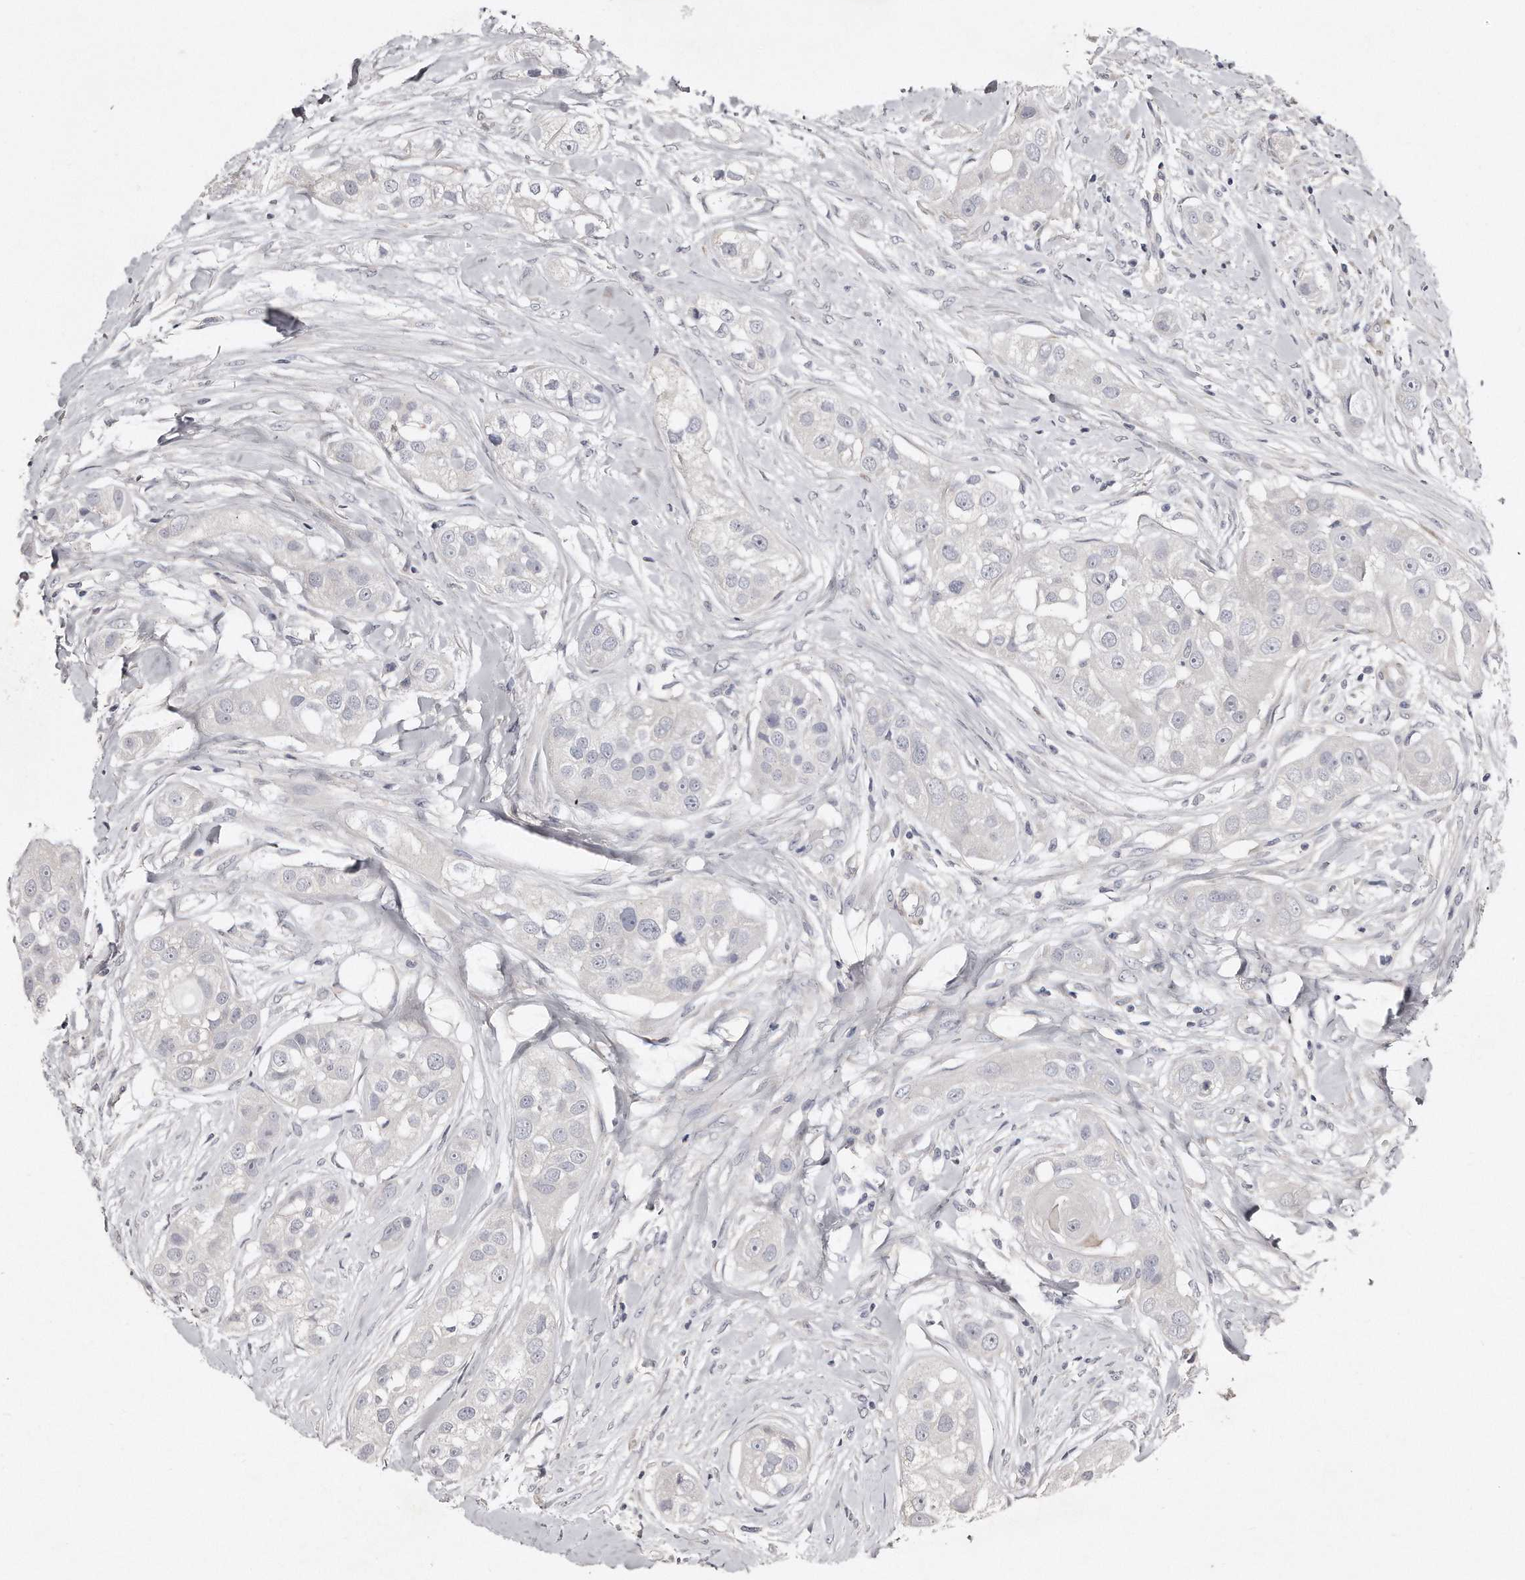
{"staining": {"intensity": "negative", "quantity": "none", "location": "none"}, "tissue": "head and neck cancer", "cell_type": "Tumor cells", "image_type": "cancer", "snomed": [{"axis": "morphology", "description": "Normal tissue, NOS"}, {"axis": "morphology", "description": "Squamous cell carcinoma, NOS"}, {"axis": "topography", "description": "Skeletal muscle"}, {"axis": "topography", "description": "Head-Neck"}], "caption": "The immunohistochemistry (IHC) micrograph has no significant expression in tumor cells of head and neck cancer (squamous cell carcinoma) tissue.", "gene": "LMOD1", "patient": {"sex": "male", "age": 51}}